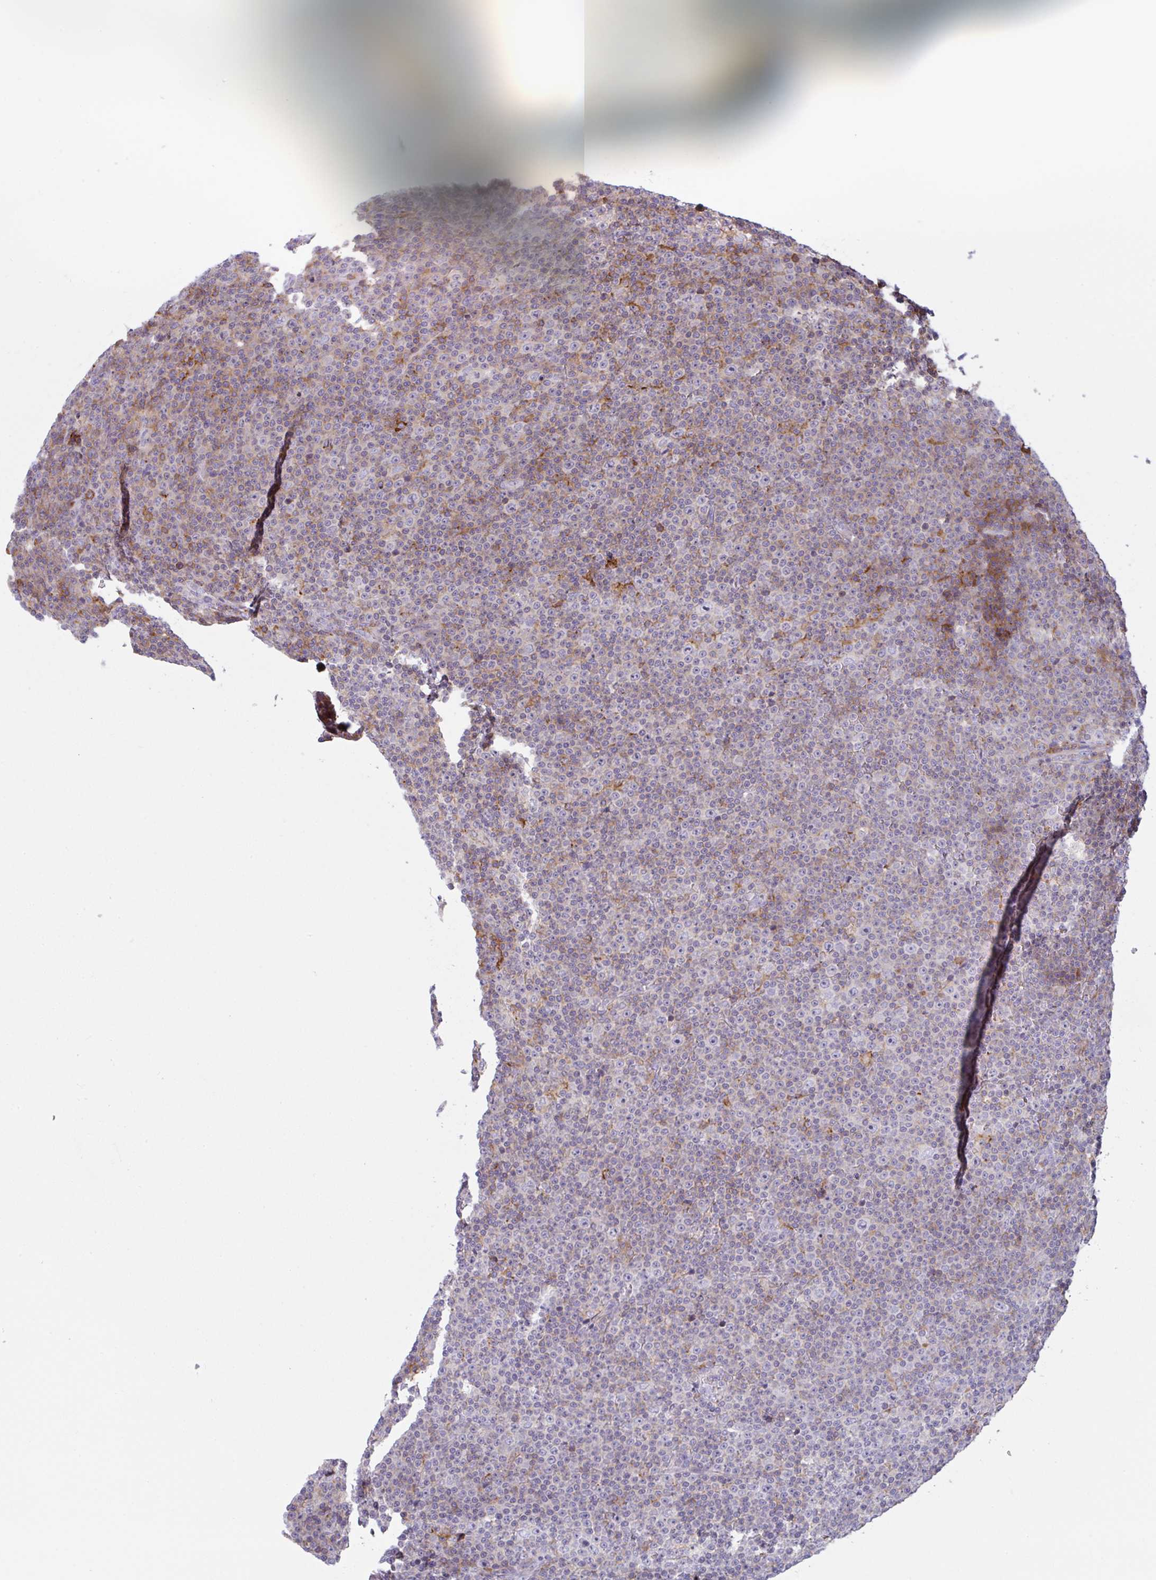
{"staining": {"intensity": "negative", "quantity": "none", "location": "none"}, "tissue": "lymphoma", "cell_type": "Tumor cells", "image_type": "cancer", "snomed": [{"axis": "morphology", "description": "Malignant lymphoma, non-Hodgkin's type, Low grade"}, {"axis": "topography", "description": "Lymph node"}], "caption": "Micrograph shows no protein positivity in tumor cells of lymphoma tissue.", "gene": "CD80", "patient": {"sex": "female", "age": 67}}